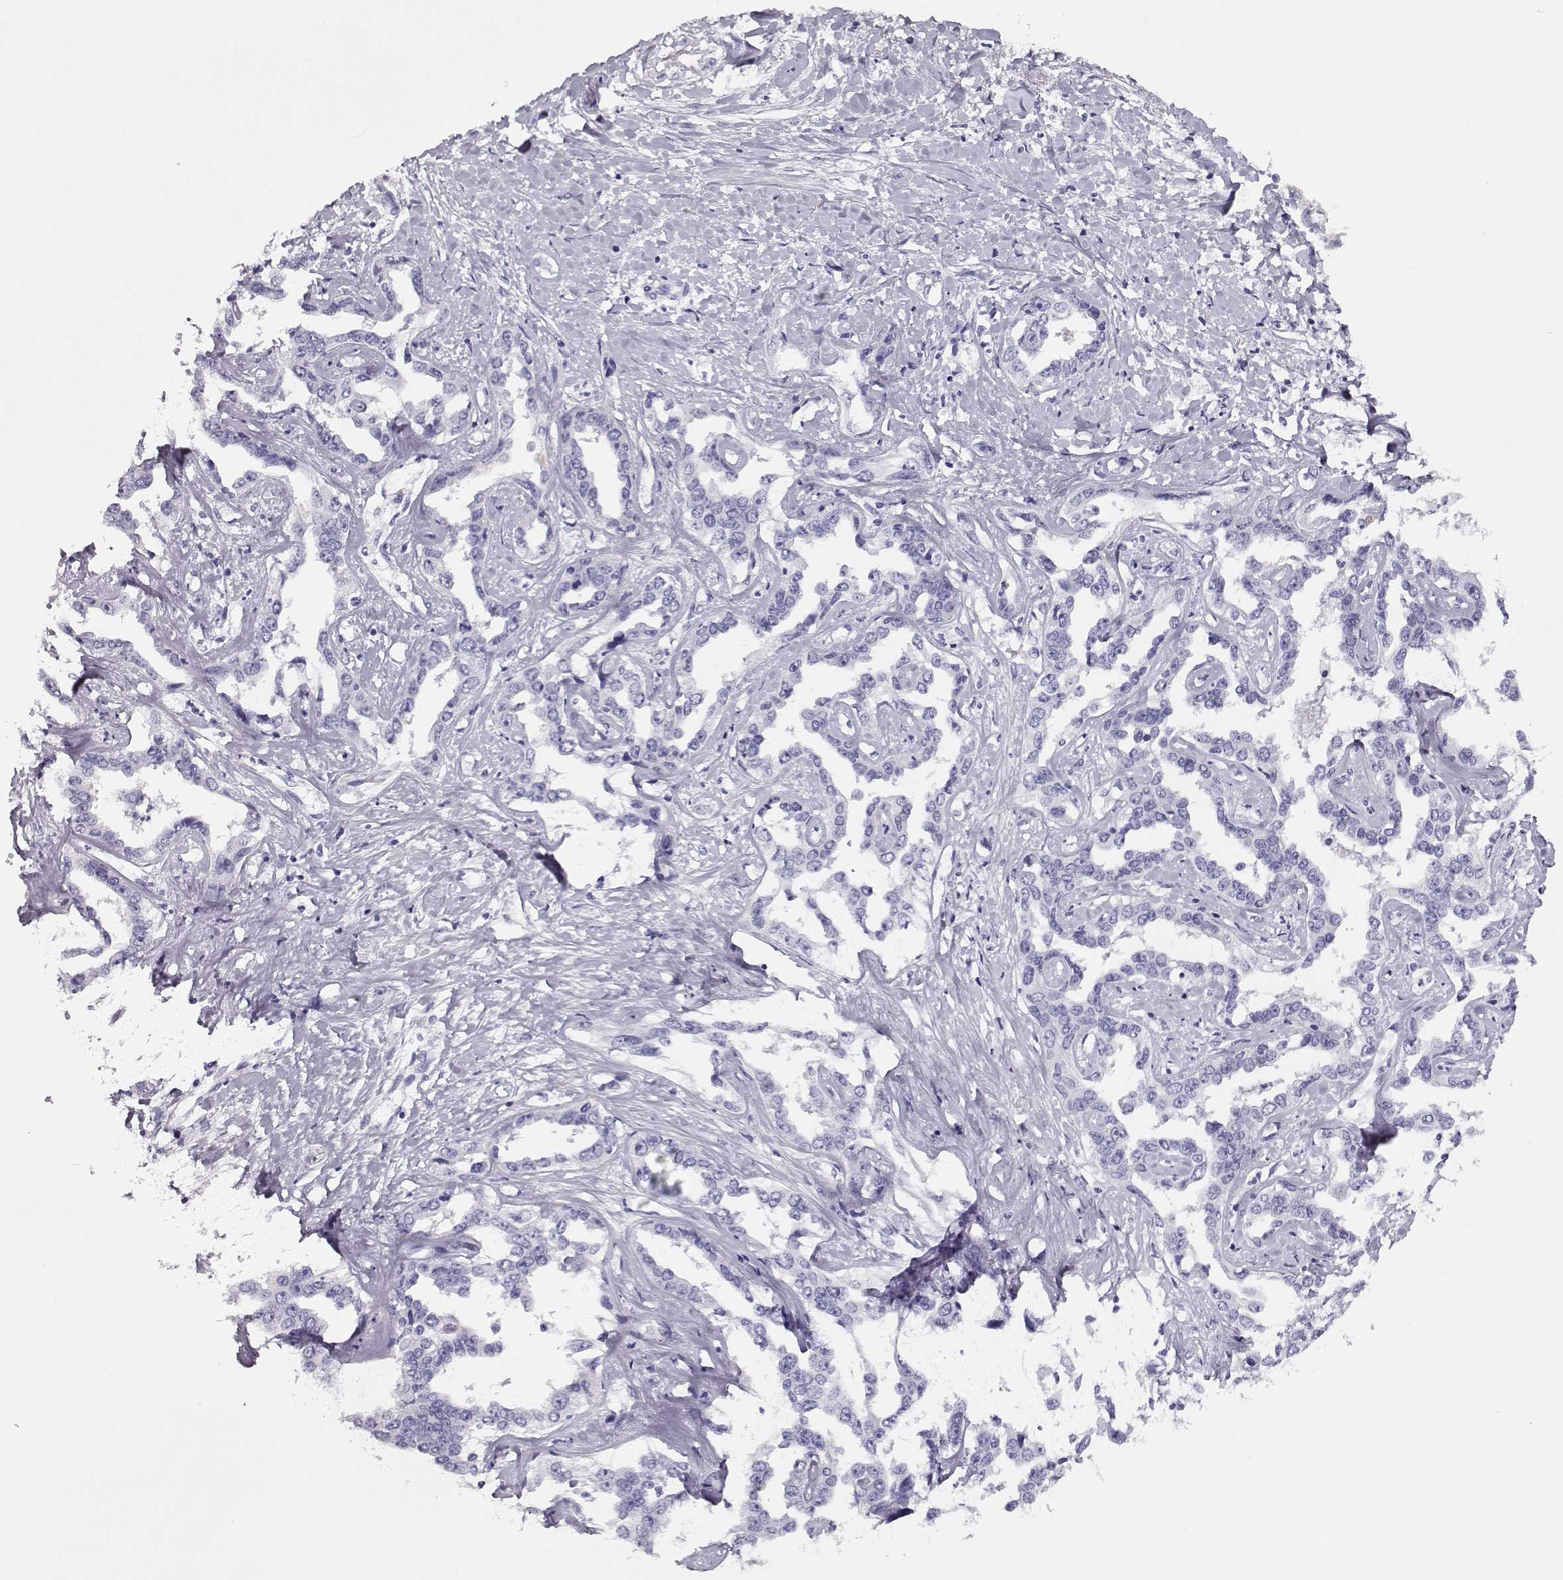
{"staining": {"intensity": "negative", "quantity": "none", "location": "none"}, "tissue": "liver cancer", "cell_type": "Tumor cells", "image_type": "cancer", "snomed": [{"axis": "morphology", "description": "Cholangiocarcinoma"}, {"axis": "topography", "description": "Liver"}], "caption": "DAB immunohistochemical staining of human liver cancer demonstrates no significant expression in tumor cells.", "gene": "CRX", "patient": {"sex": "male", "age": 59}}